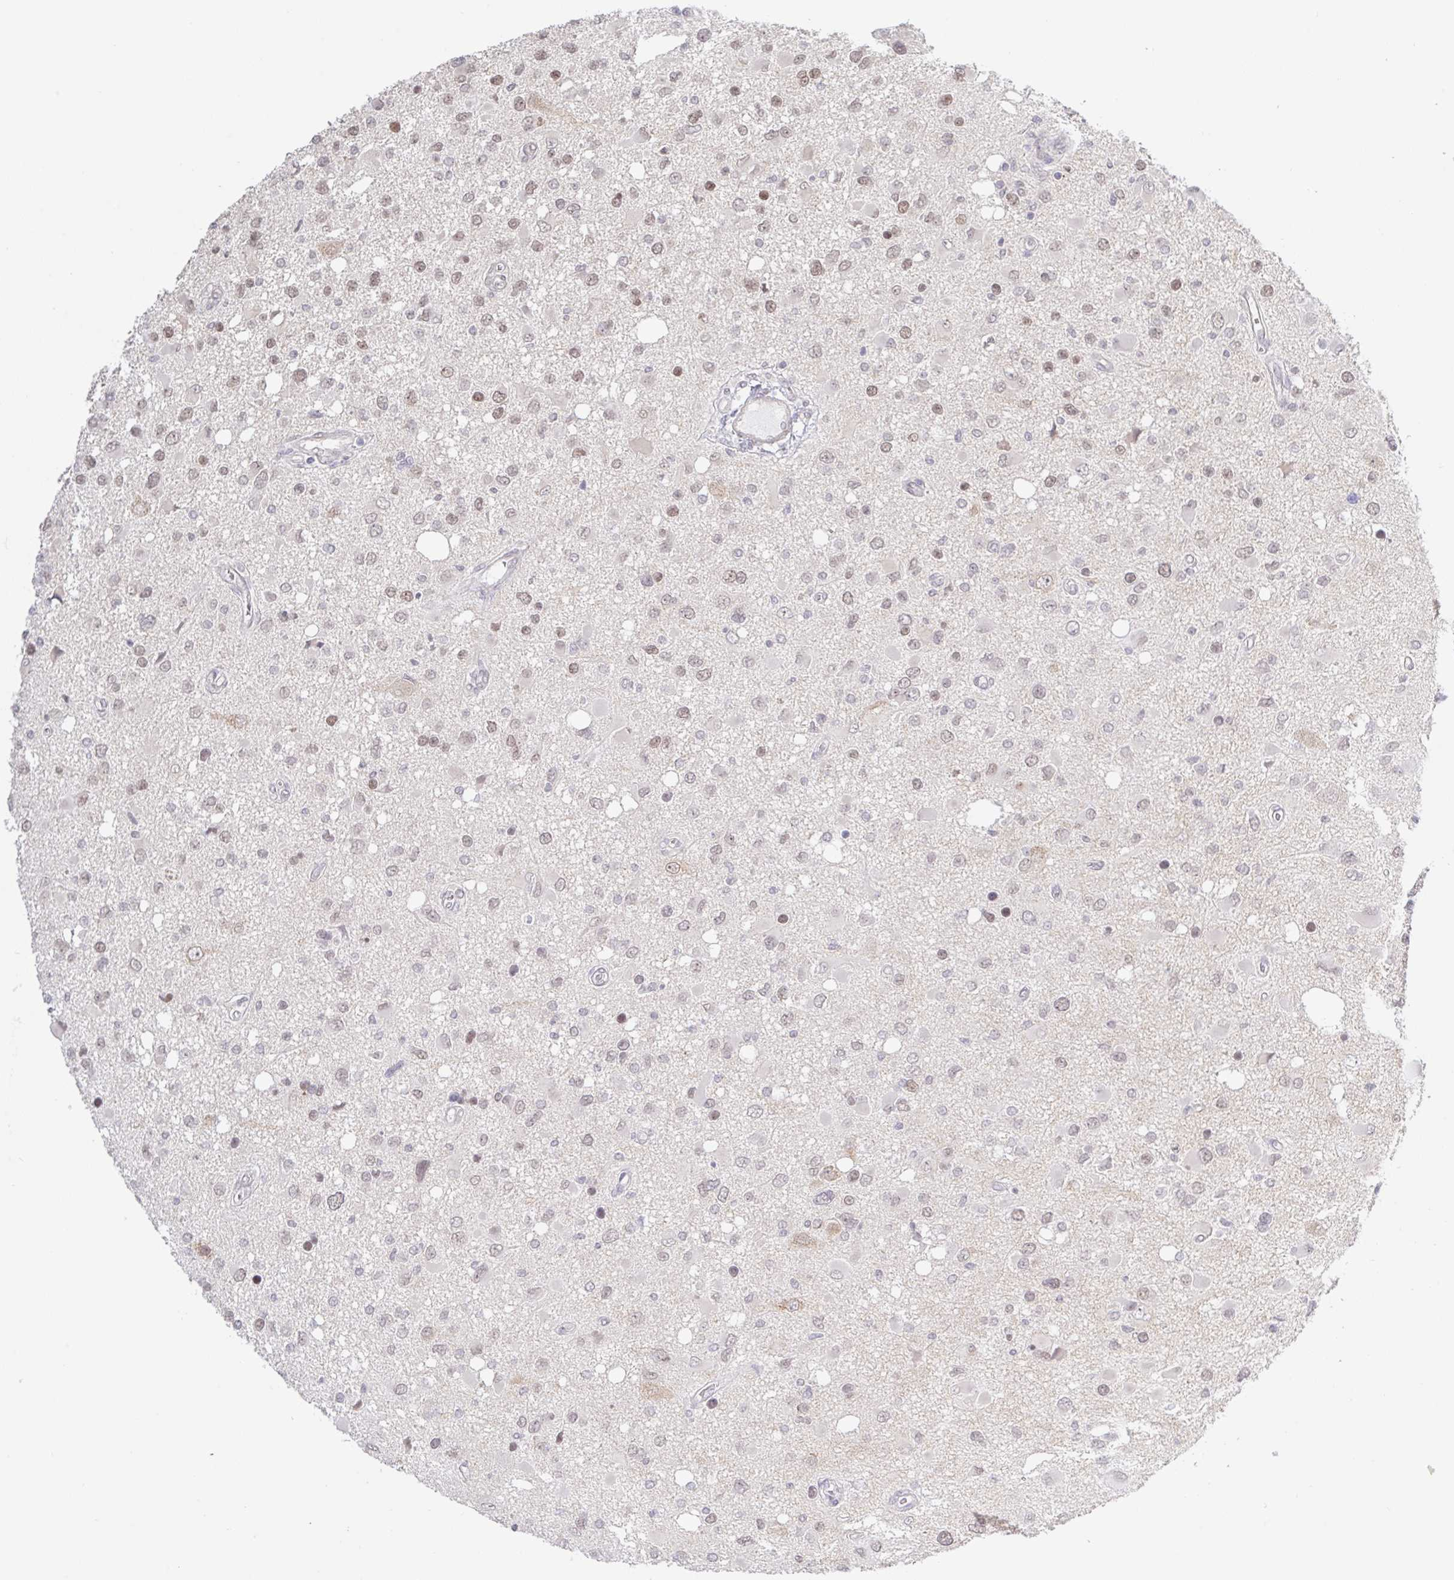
{"staining": {"intensity": "moderate", "quantity": "25%-75%", "location": "nuclear"}, "tissue": "glioma", "cell_type": "Tumor cells", "image_type": "cancer", "snomed": [{"axis": "morphology", "description": "Glioma, malignant, High grade"}, {"axis": "topography", "description": "Brain"}], "caption": "This micrograph displays malignant glioma (high-grade) stained with immunohistochemistry to label a protein in brown. The nuclear of tumor cells show moderate positivity for the protein. Nuclei are counter-stained blue.", "gene": "HYPK", "patient": {"sex": "male", "age": 53}}